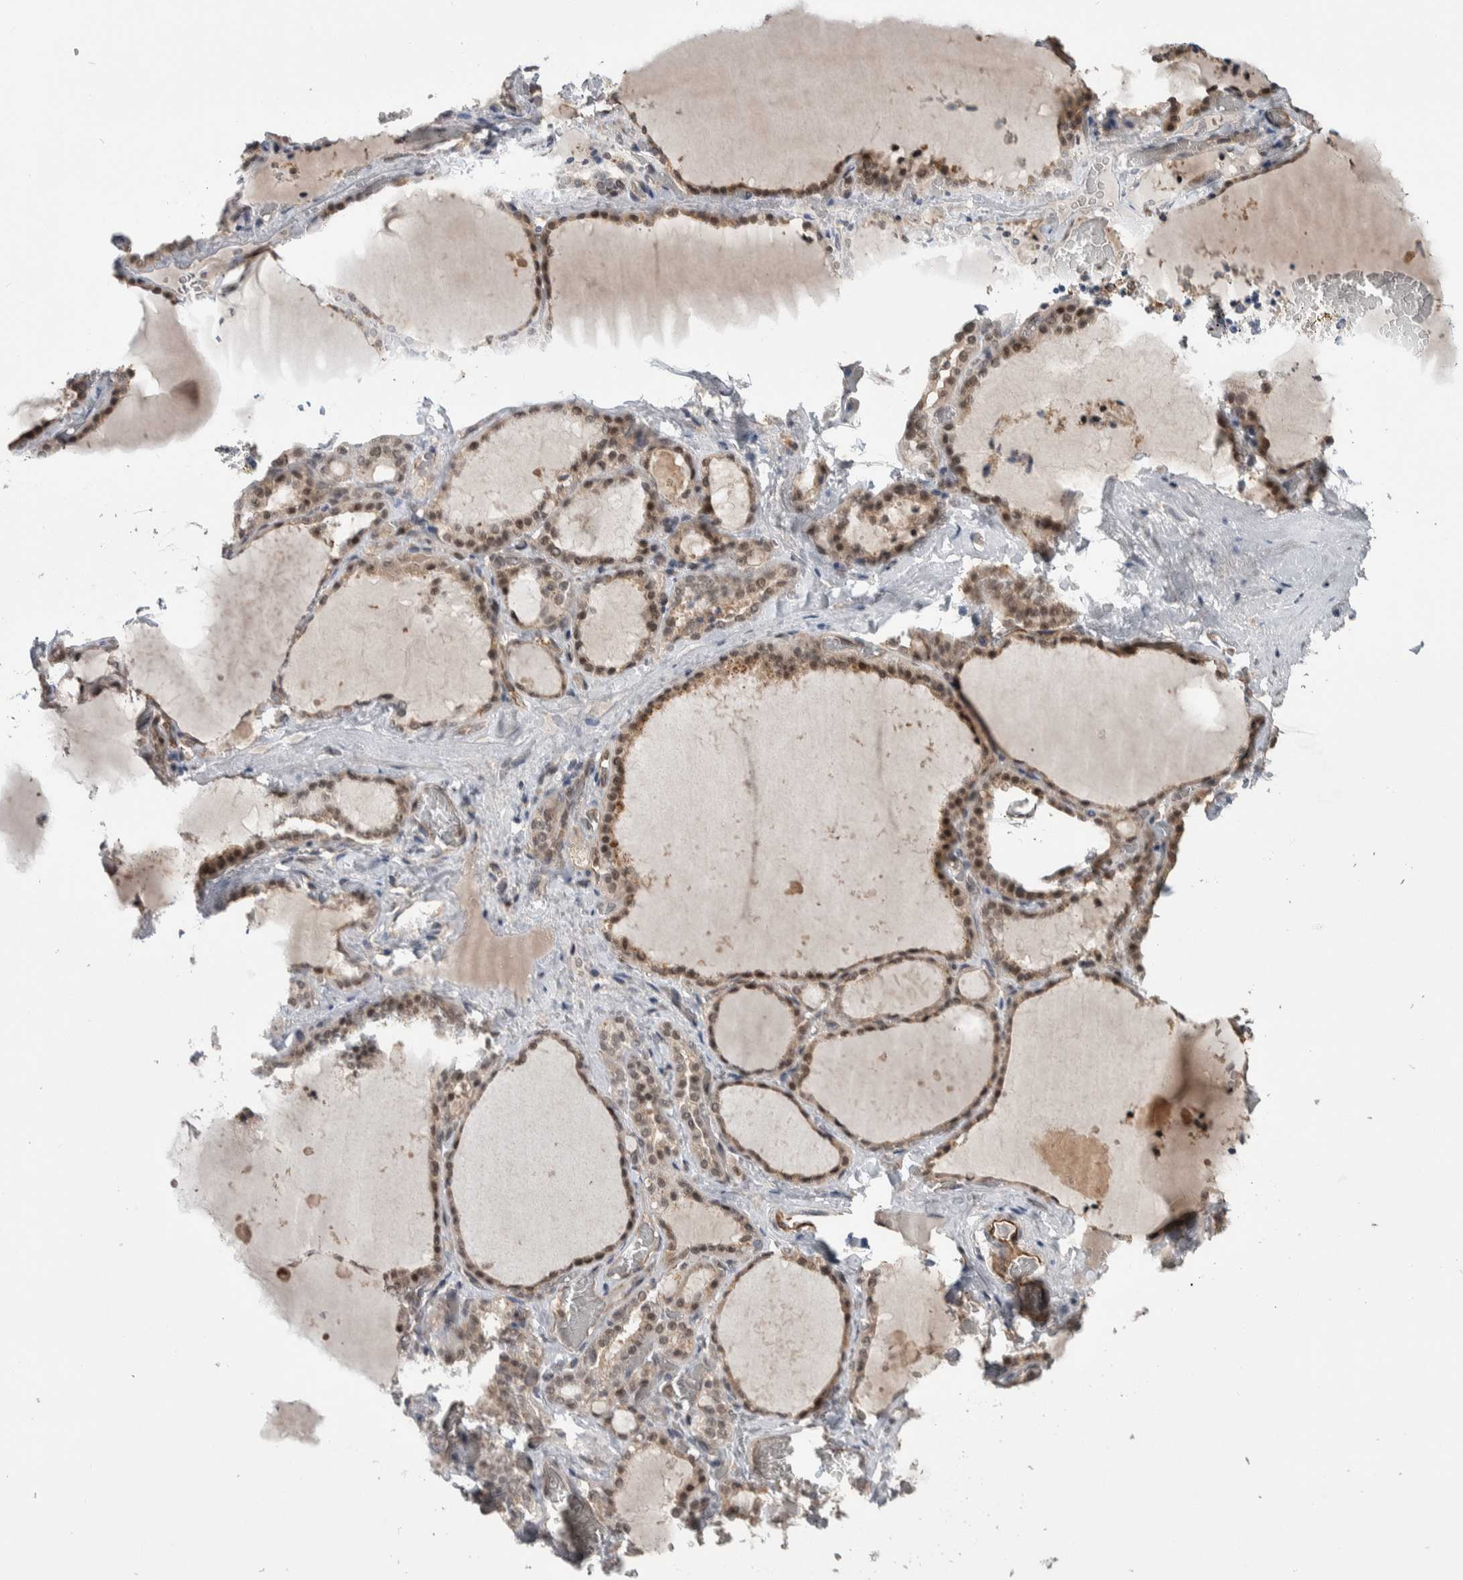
{"staining": {"intensity": "moderate", "quantity": ">75%", "location": "nuclear"}, "tissue": "thyroid gland", "cell_type": "Glandular cells", "image_type": "normal", "snomed": [{"axis": "morphology", "description": "Normal tissue, NOS"}, {"axis": "topography", "description": "Thyroid gland"}], "caption": "DAB immunohistochemical staining of unremarkable thyroid gland shows moderate nuclear protein positivity in about >75% of glandular cells.", "gene": "PRDM4", "patient": {"sex": "female", "age": 22}}